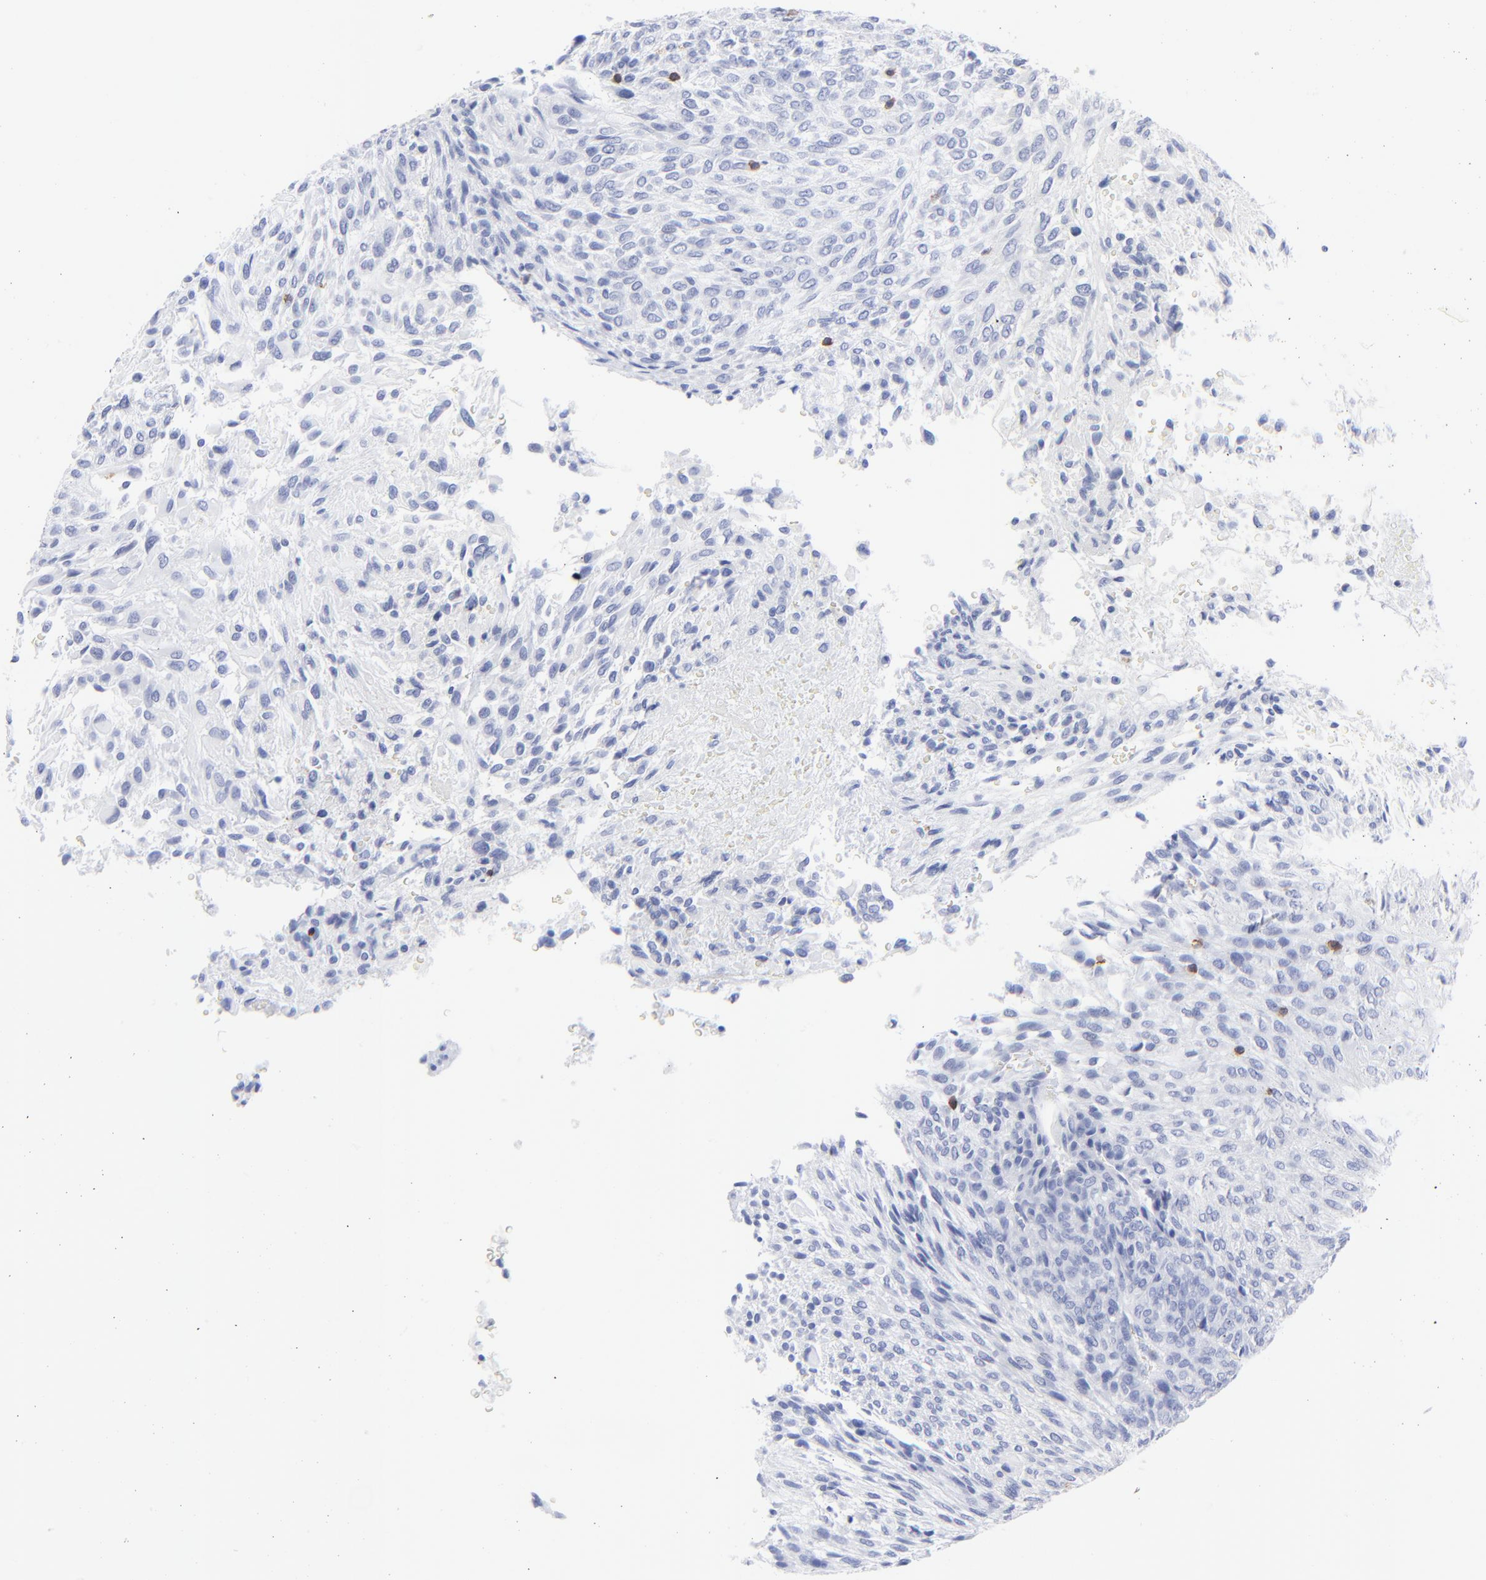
{"staining": {"intensity": "negative", "quantity": "none", "location": "none"}, "tissue": "glioma", "cell_type": "Tumor cells", "image_type": "cancer", "snomed": [{"axis": "morphology", "description": "Glioma, malignant, High grade"}, {"axis": "topography", "description": "Cerebral cortex"}], "caption": "Immunohistochemistry image of human glioma stained for a protein (brown), which reveals no staining in tumor cells.", "gene": "LCK", "patient": {"sex": "female", "age": 55}}